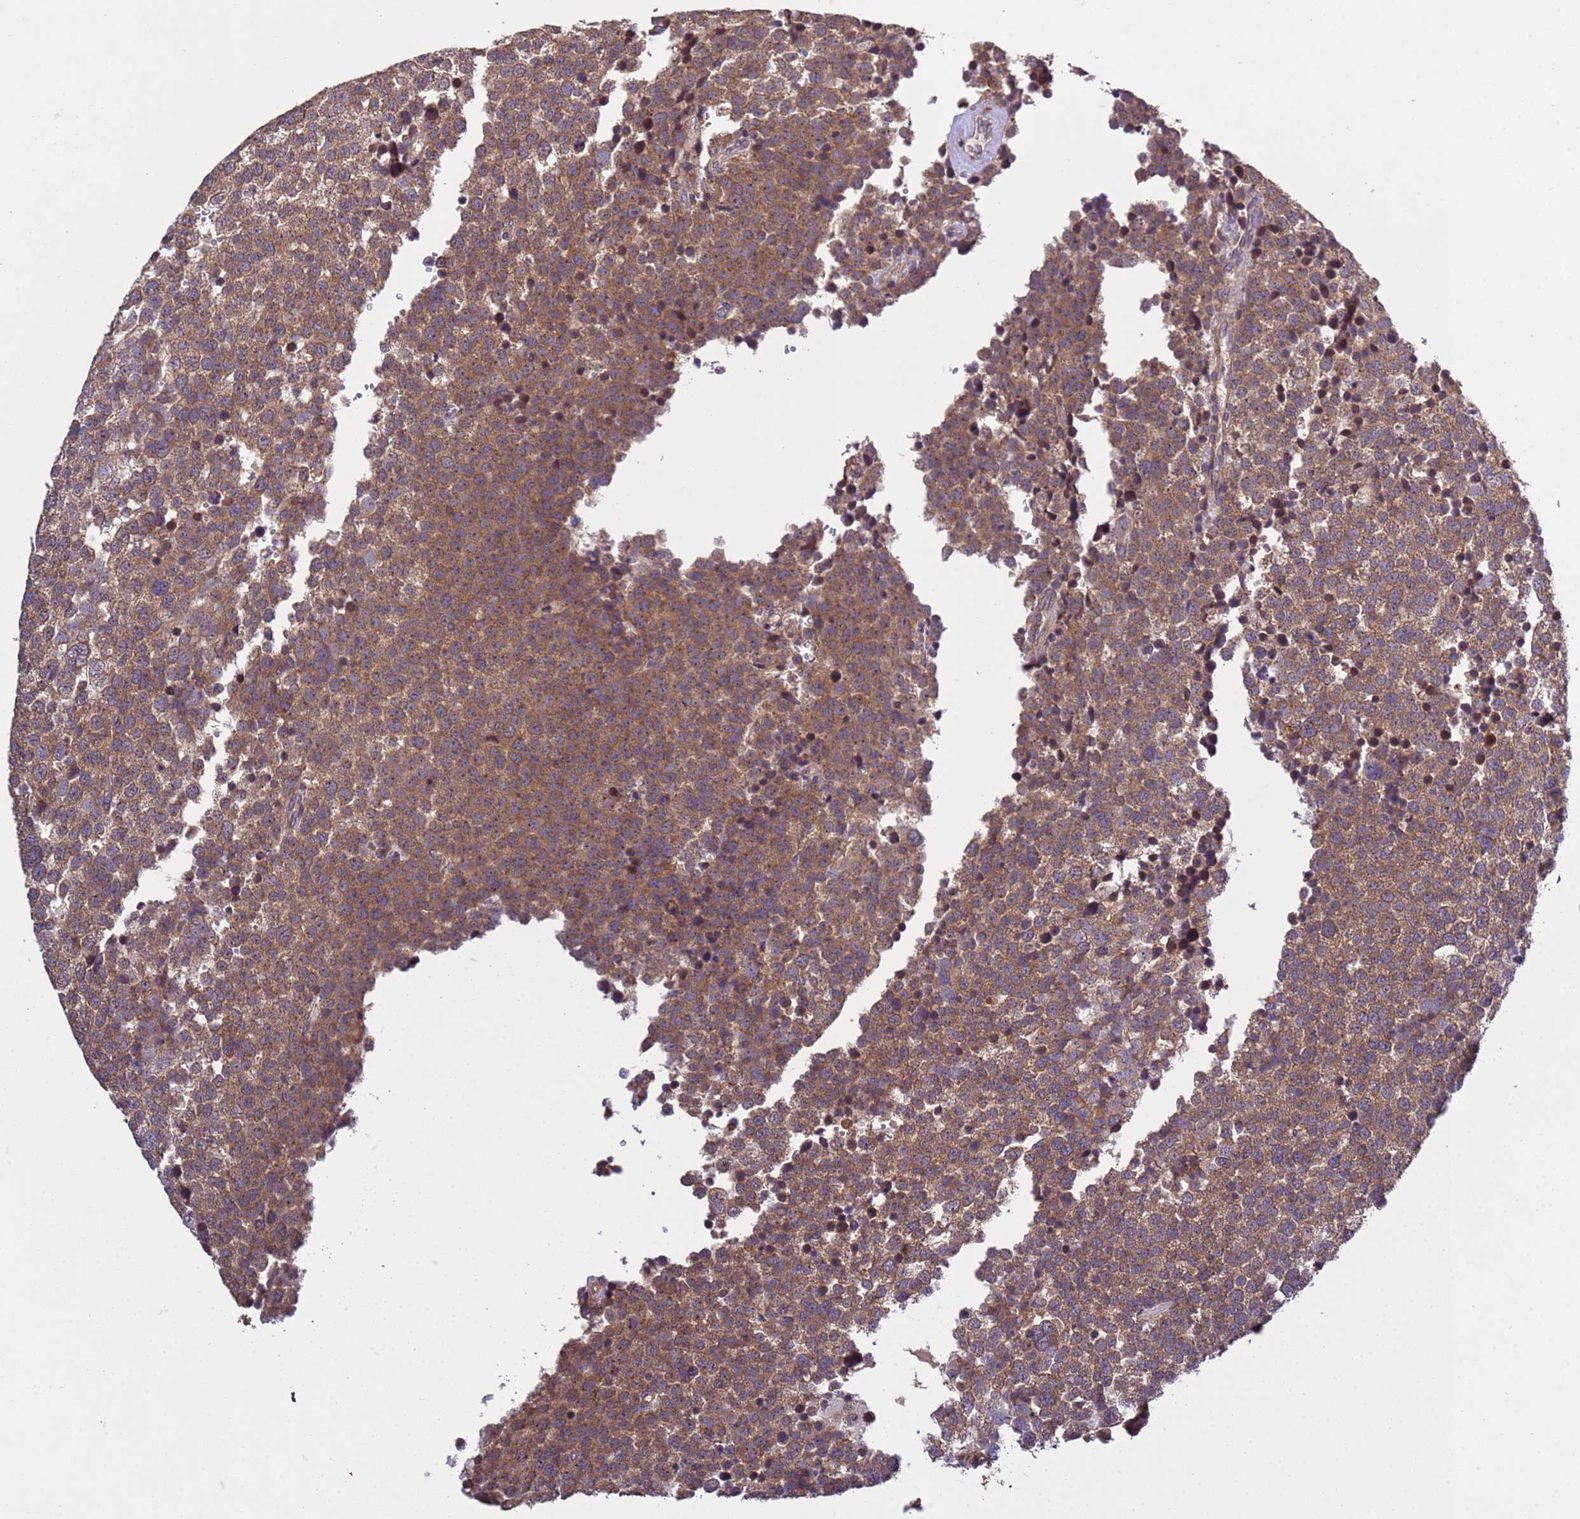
{"staining": {"intensity": "moderate", "quantity": ">75%", "location": "cytoplasmic/membranous"}, "tissue": "testis cancer", "cell_type": "Tumor cells", "image_type": "cancer", "snomed": [{"axis": "morphology", "description": "Seminoma, NOS"}, {"axis": "topography", "description": "Testis"}], "caption": "Seminoma (testis) stained with a brown dye reveals moderate cytoplasmic/membranous positive staining in approximately >75% of tumor cells.", "gene": "P2RX7", "patient": {"sex": "male", "age": 71}}